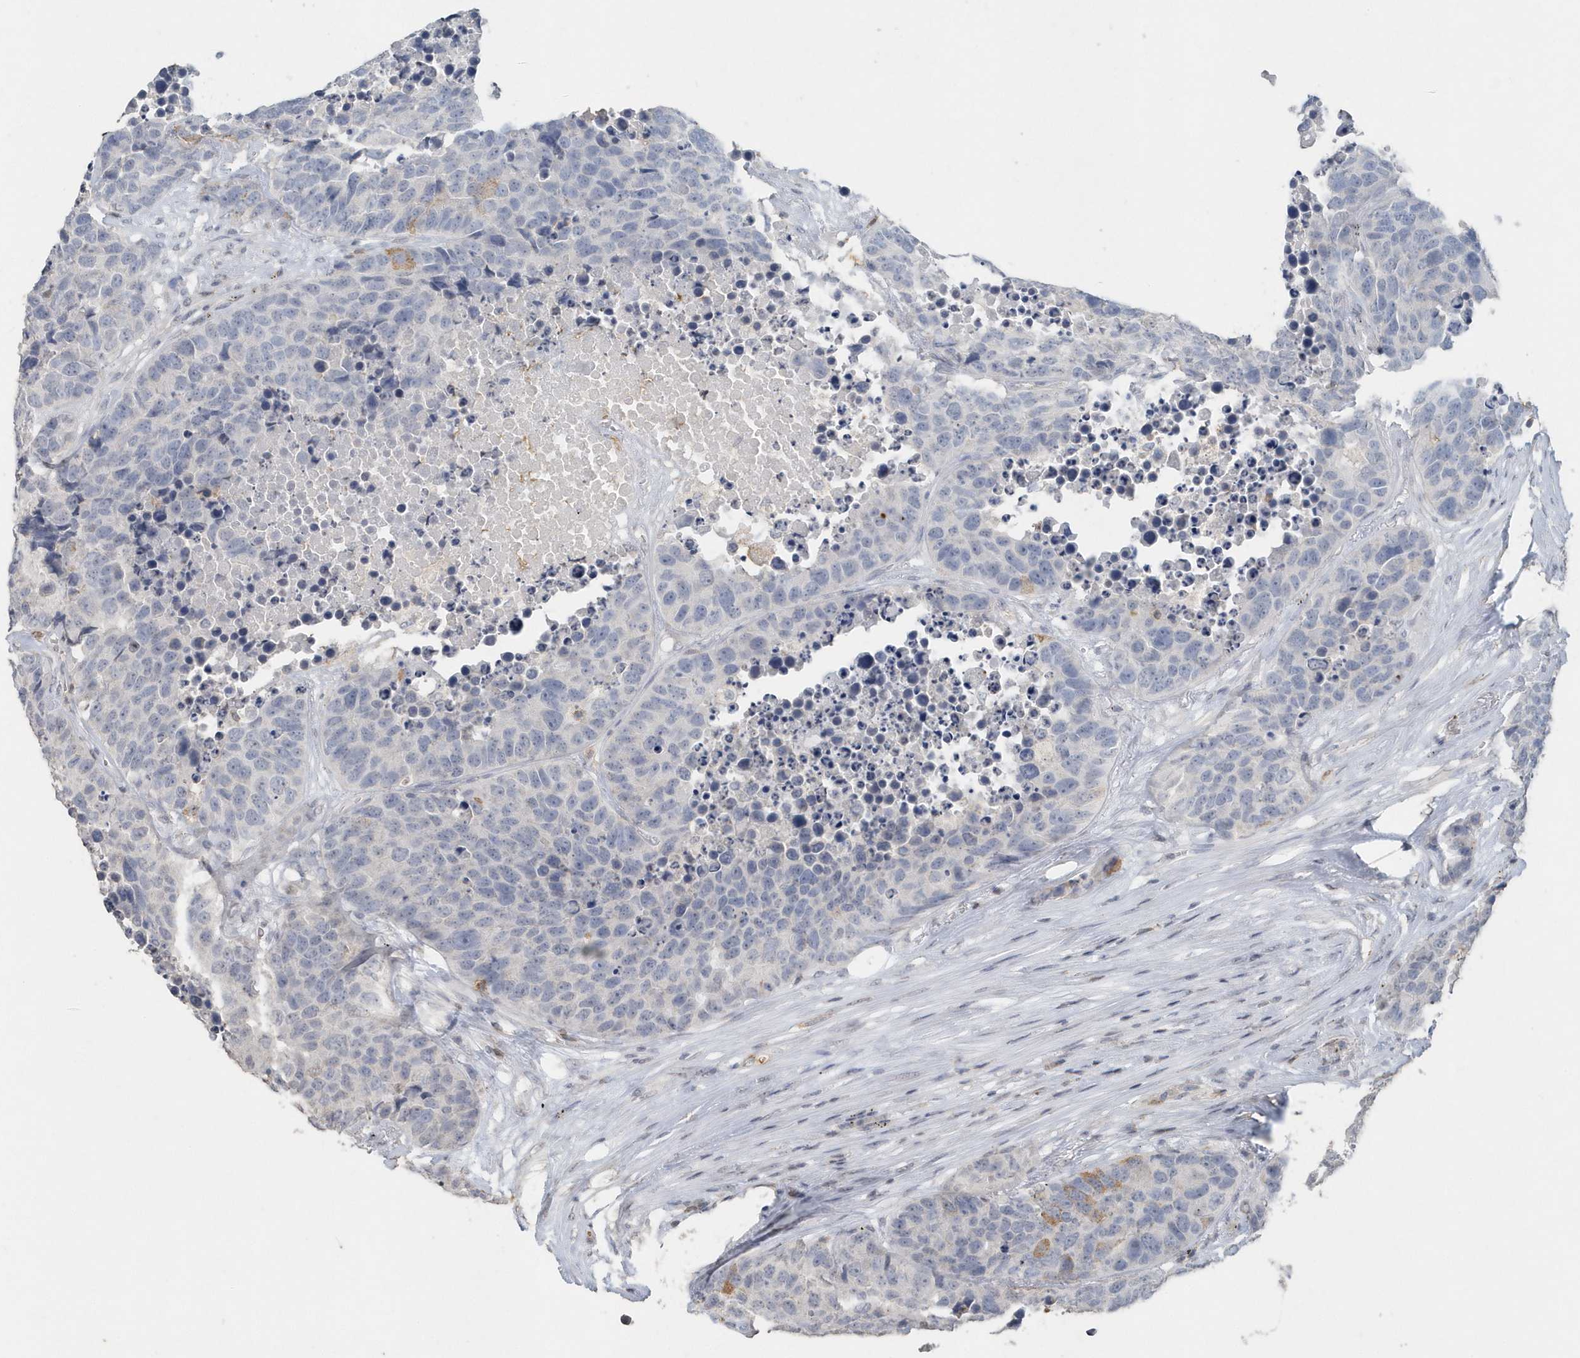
{"staining": {"intensity": "negative", "quantity": "none", "location": "none"}, "tissue": "carcinoid", "cell_type": "Tumor cells", "image_type": "cancer", "snomed": [{"axis": "morphology", "description": "Carcinoid, malignant, NOS"}, {"axis": "topography", "description": "Lung"}], "caption": "DAB (3,3'-diaminobenzidine) immunohistochemical staining of carcinoid (malignant) demonstrates no significant expression in tumor cells.", "gene": "PDCD1", "patient": {"sex": "male", "age": 60}}